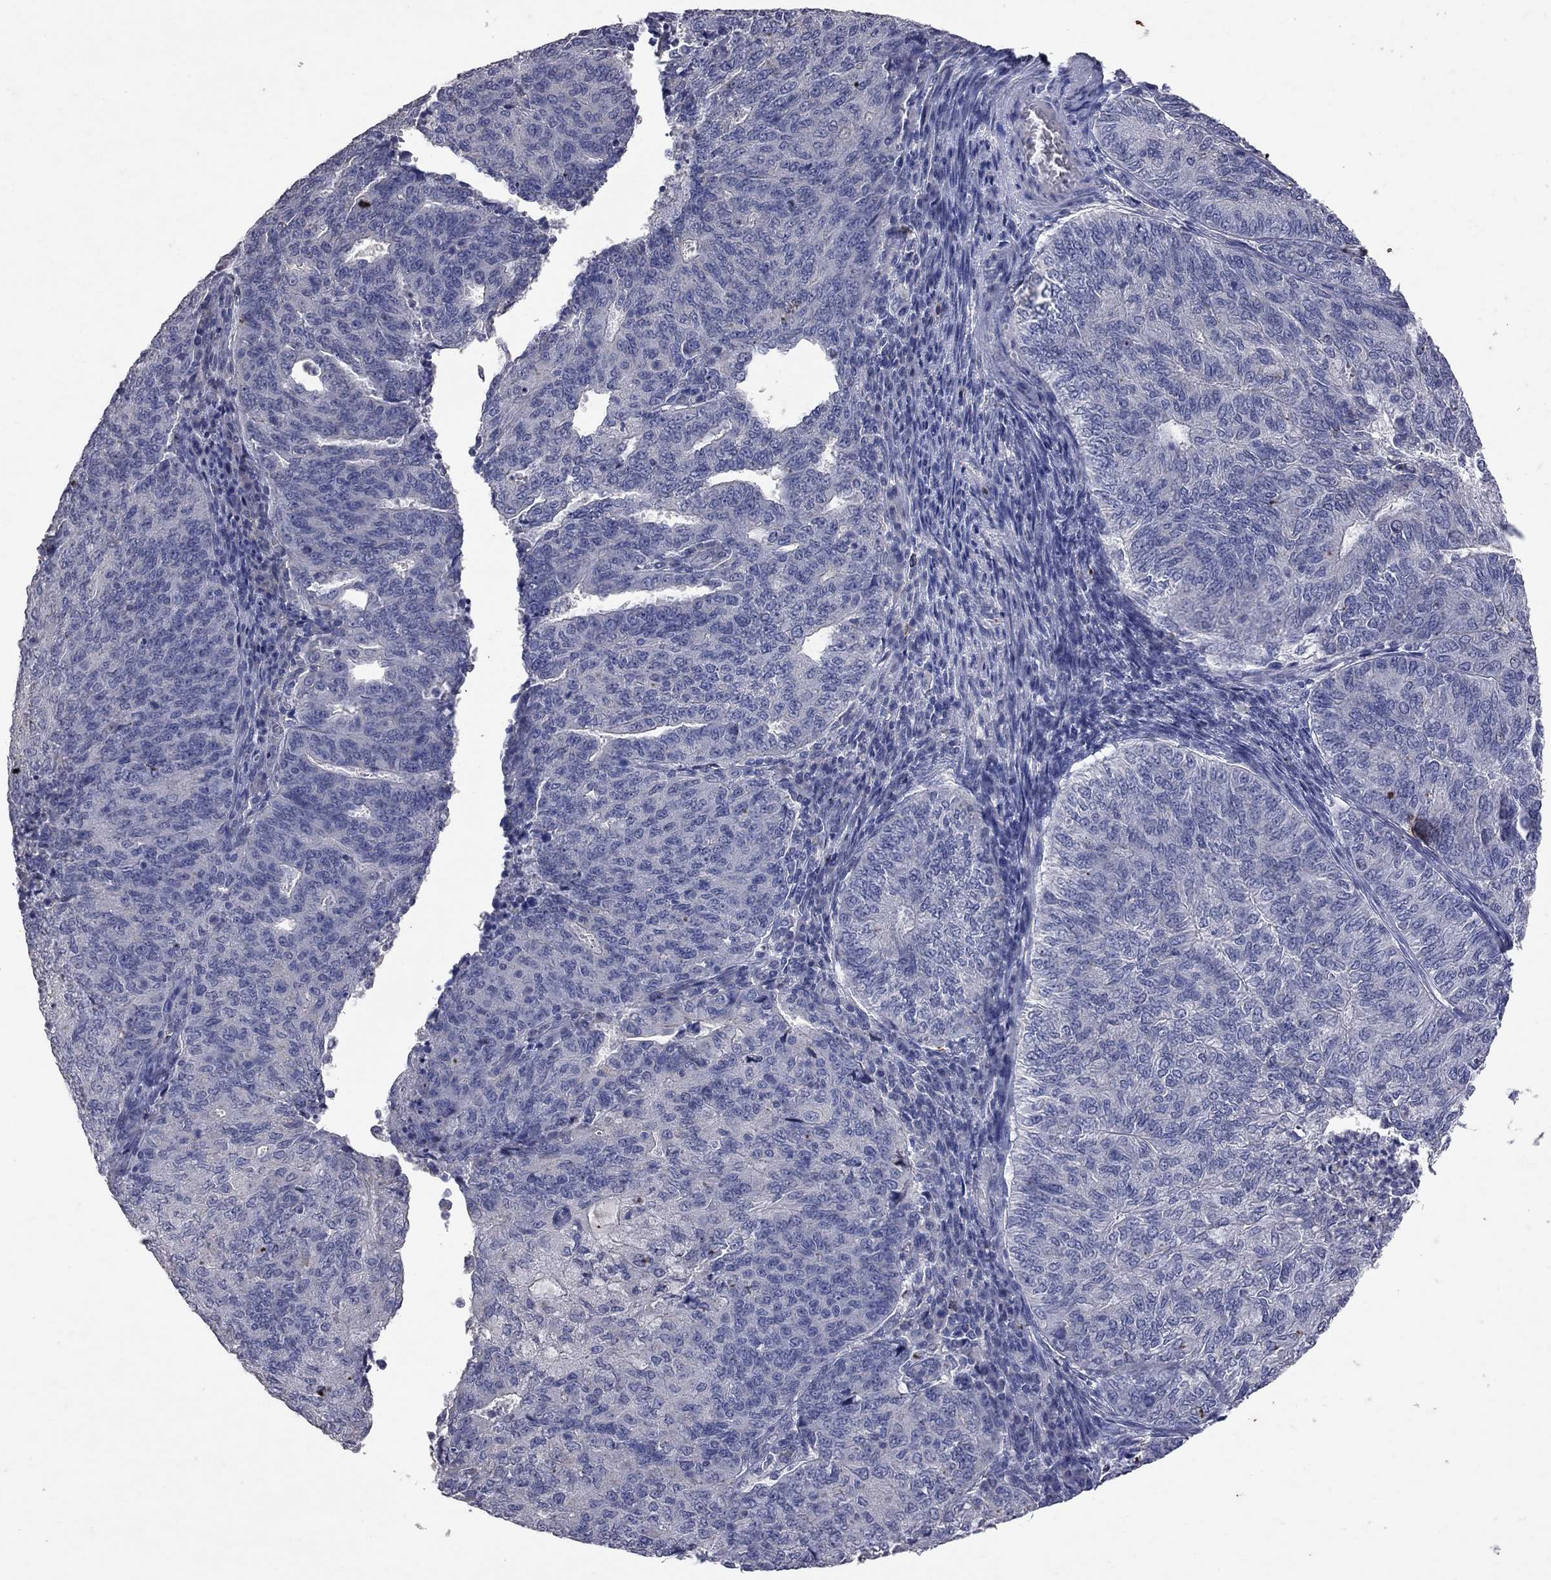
{"staining": {"intensity": "negative", "quantity": "none", "location": "none"}, "tissue": "endometrial cancer", "cell_type": "Tumor cells", "image_type": "cancer", "snomed": [{"axis": "morphology", "description": "Adenocarcinoma, NOS"}, {"axis": "topography", "description": "Endometrium"}], "caption": "DAB (3,3'-diaminobenzidine) immunohistochemical staining of human adenocarcinoma (endometrial) displays no significant positivity in tumor cells.", "gene": "NOS2", "patient": {"sex": "female", "age": 82}}